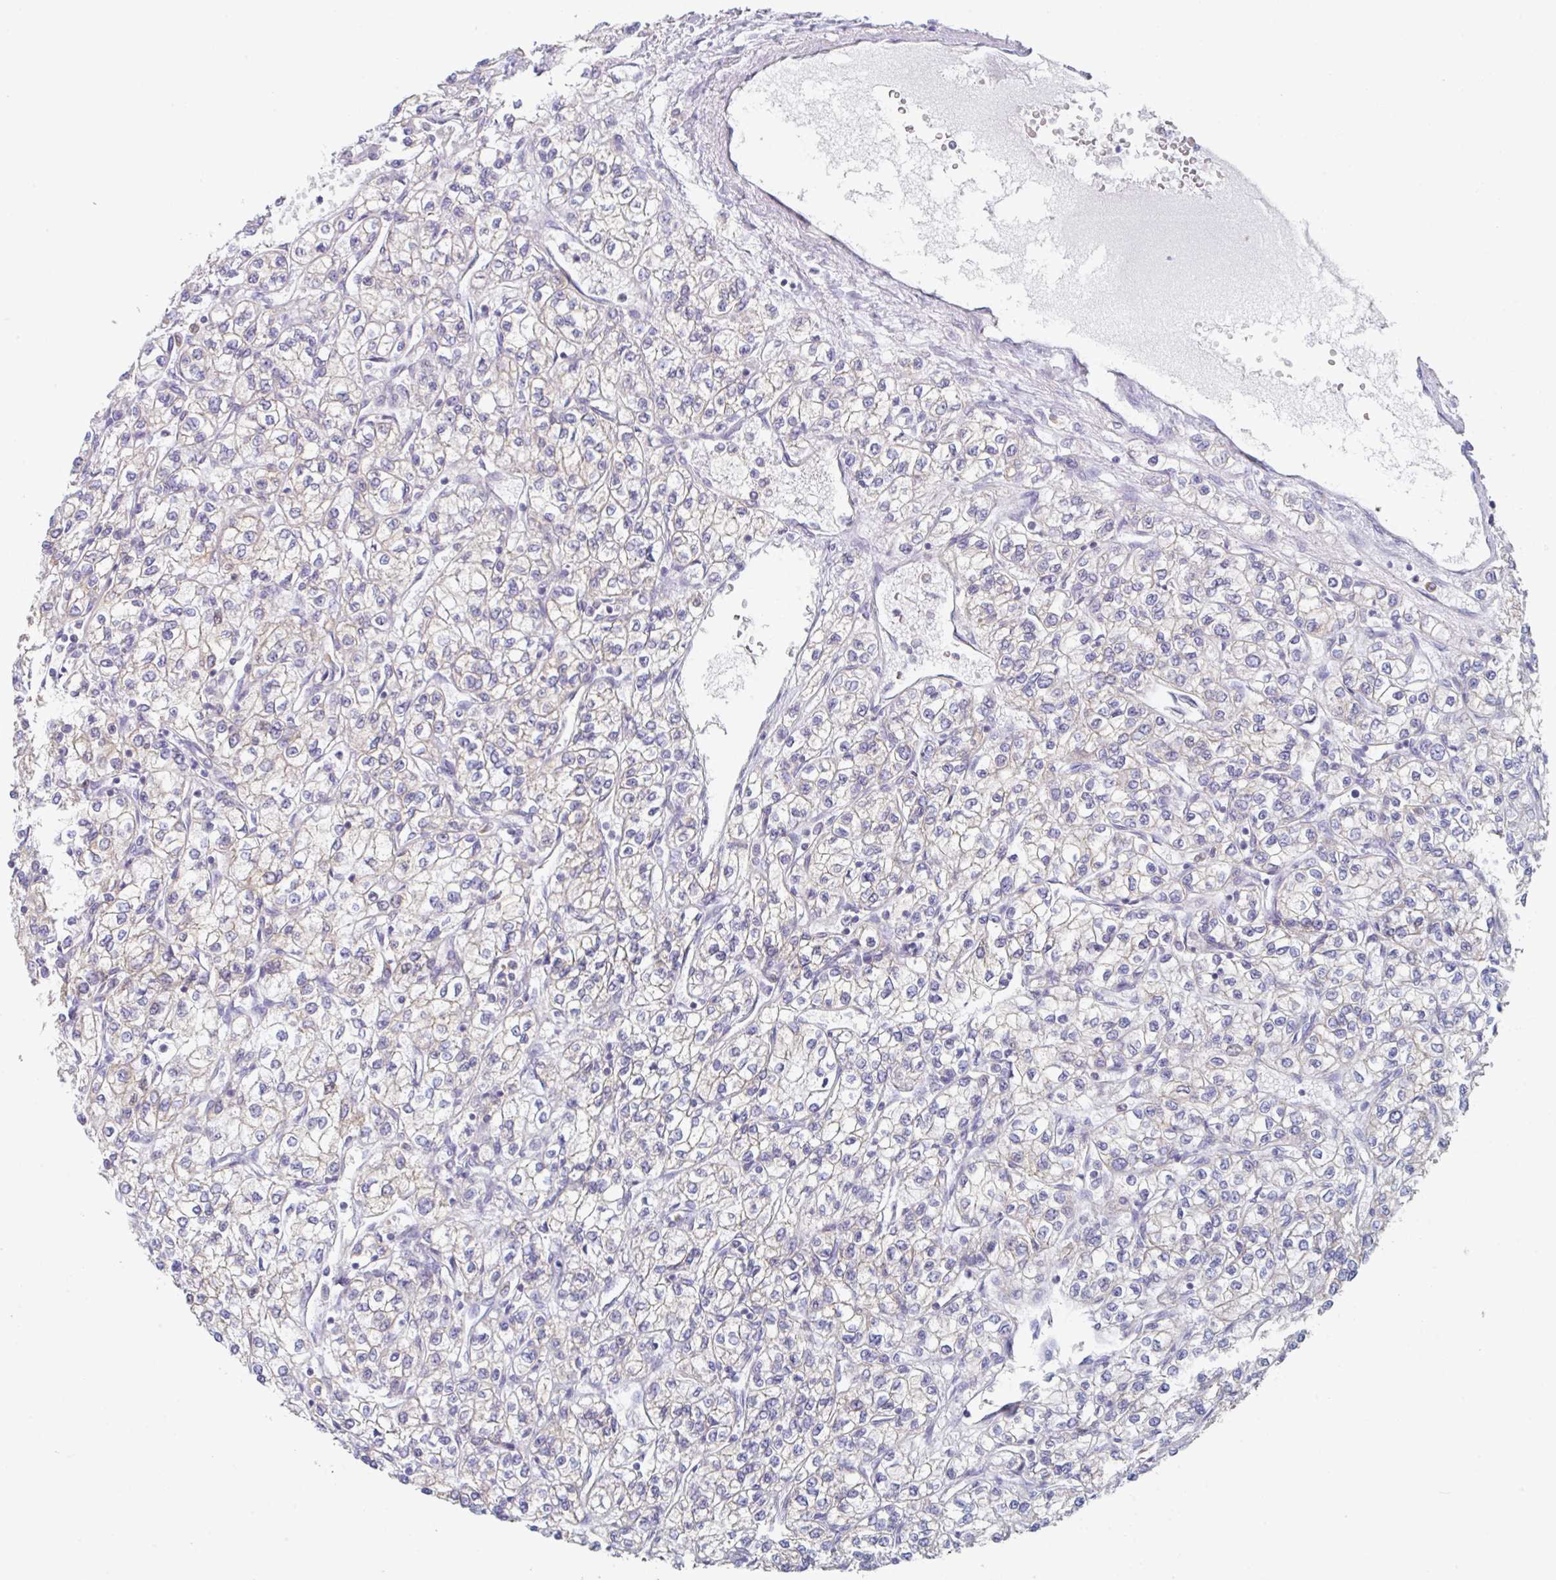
{"staining": {"intensity": "moderate", "quantity": "25%-75%", "location": "cytoplasmic/membranous,nuclear"}, "tissue": "renal cancer", "cell_type": "Tumor cells", "image_type": "cancer", "snomed": [{"axis": "morphology", "description": "Adenocarcinoma, NOS"}, {"axis": "topography", "description": "Kidney"}], "caption": "DAB immunohistochemical staining of adenocarcinoma (renal) exhibits moderate cytoplasmic/membranous and nuclear protein expression in approximately 25%-75% of tumor cells.", "gene": "AMPD2", "patient": {"sex": "male", "age": 80}}